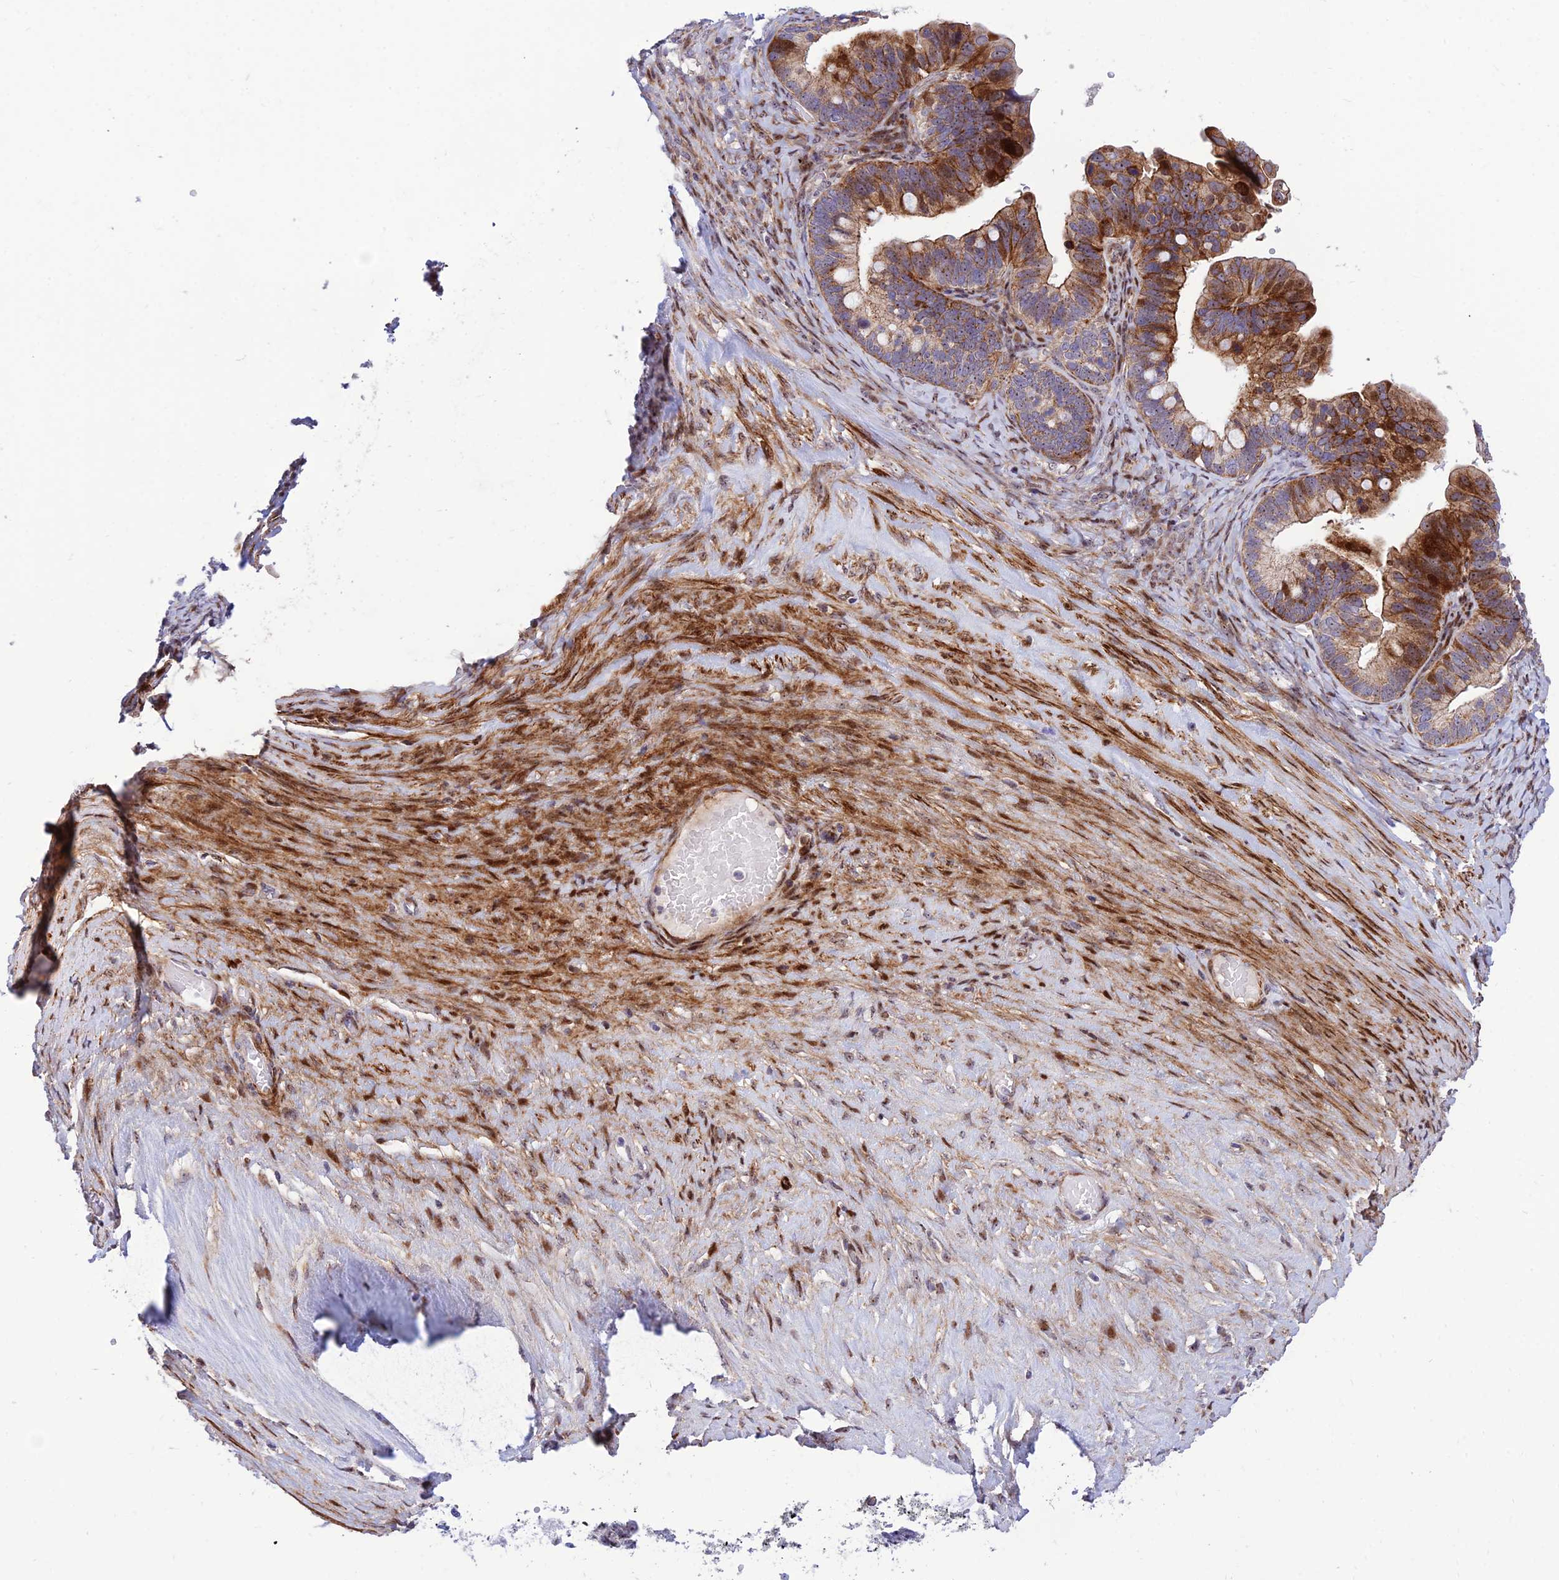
{"staining": {"intensity": "strong", "quantity": ">75%", "location": "cytoplasmic/membranous,nuclear"}, "tissue": "ovarian cancer", "cell_type": "Tumor cells", "image_type": "cancer", "snomed": [{"axis": "morphology", "description": "Cystadenocarcinoma, serous, NOS"}, {"axis": "topography", "description": "Ovary"}], "caption": "The immunohistochemical stain shows strong cytoplasmic/membranous and nuclear staining in tumor cells of ovarian cancer (serous cystadenocarcinoma) tissue.", "gene": "KBTBD7", "patient": {"sex": "female", "age": 56}}